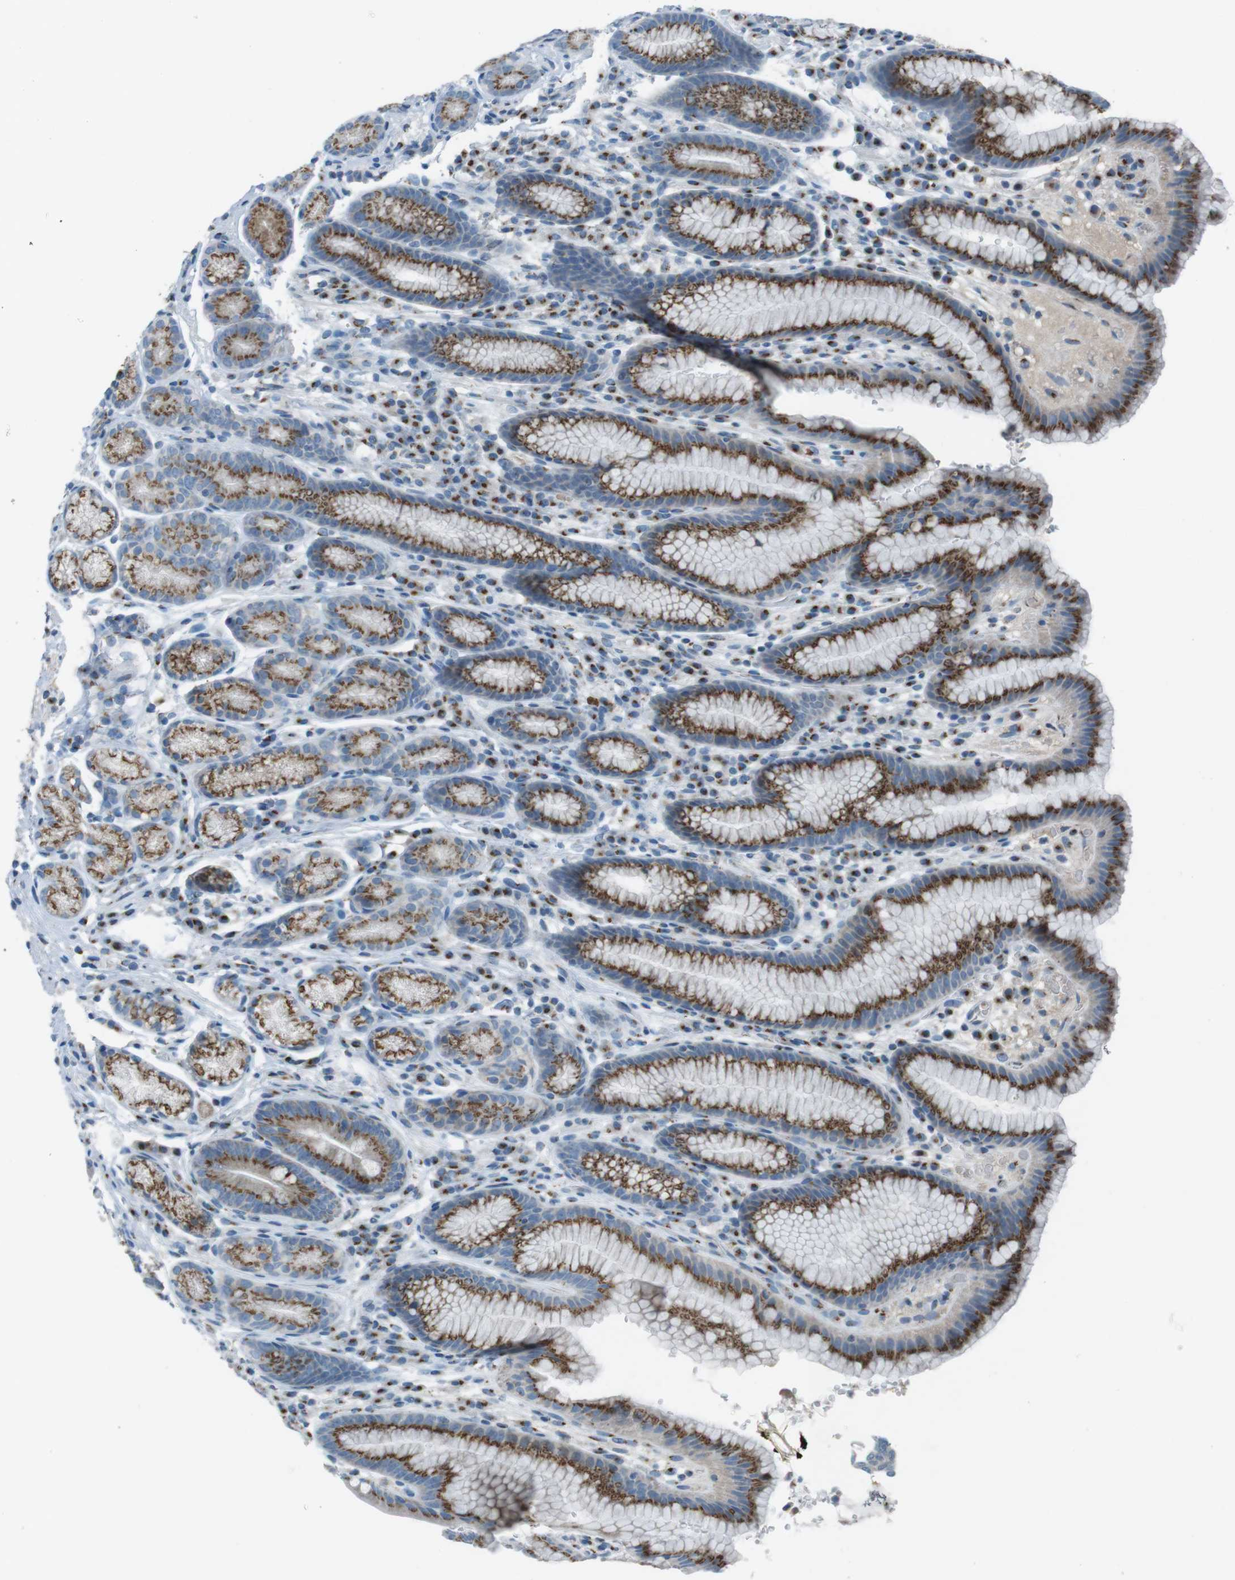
{"staining": {"intensity": "moderate", "quantity": ">75%", "location": "cytoplasmic/membranous"}, "tissue": "stomach", "cell_type": "Glandular cells", "image_type": "normal", "snomed": [{"axis": "morphology", "description": "Normal tissue, NOS"}, {"axis": "topography", "description": "Stomach, lower"}], "caption": "IHC staining of benign stomach, which shows medium levels of moderate cytoplasmic/membranous staining in about >75% of glandular cells indicating moderate cytoplasmic/membranous protein expression. The staining was performed using DAB (brown) for protein detection and nuclei were counterstained in hematoxylin (blue).", "gene": "TXNDC15", "patient": {"sex": "male", "age": 52}}